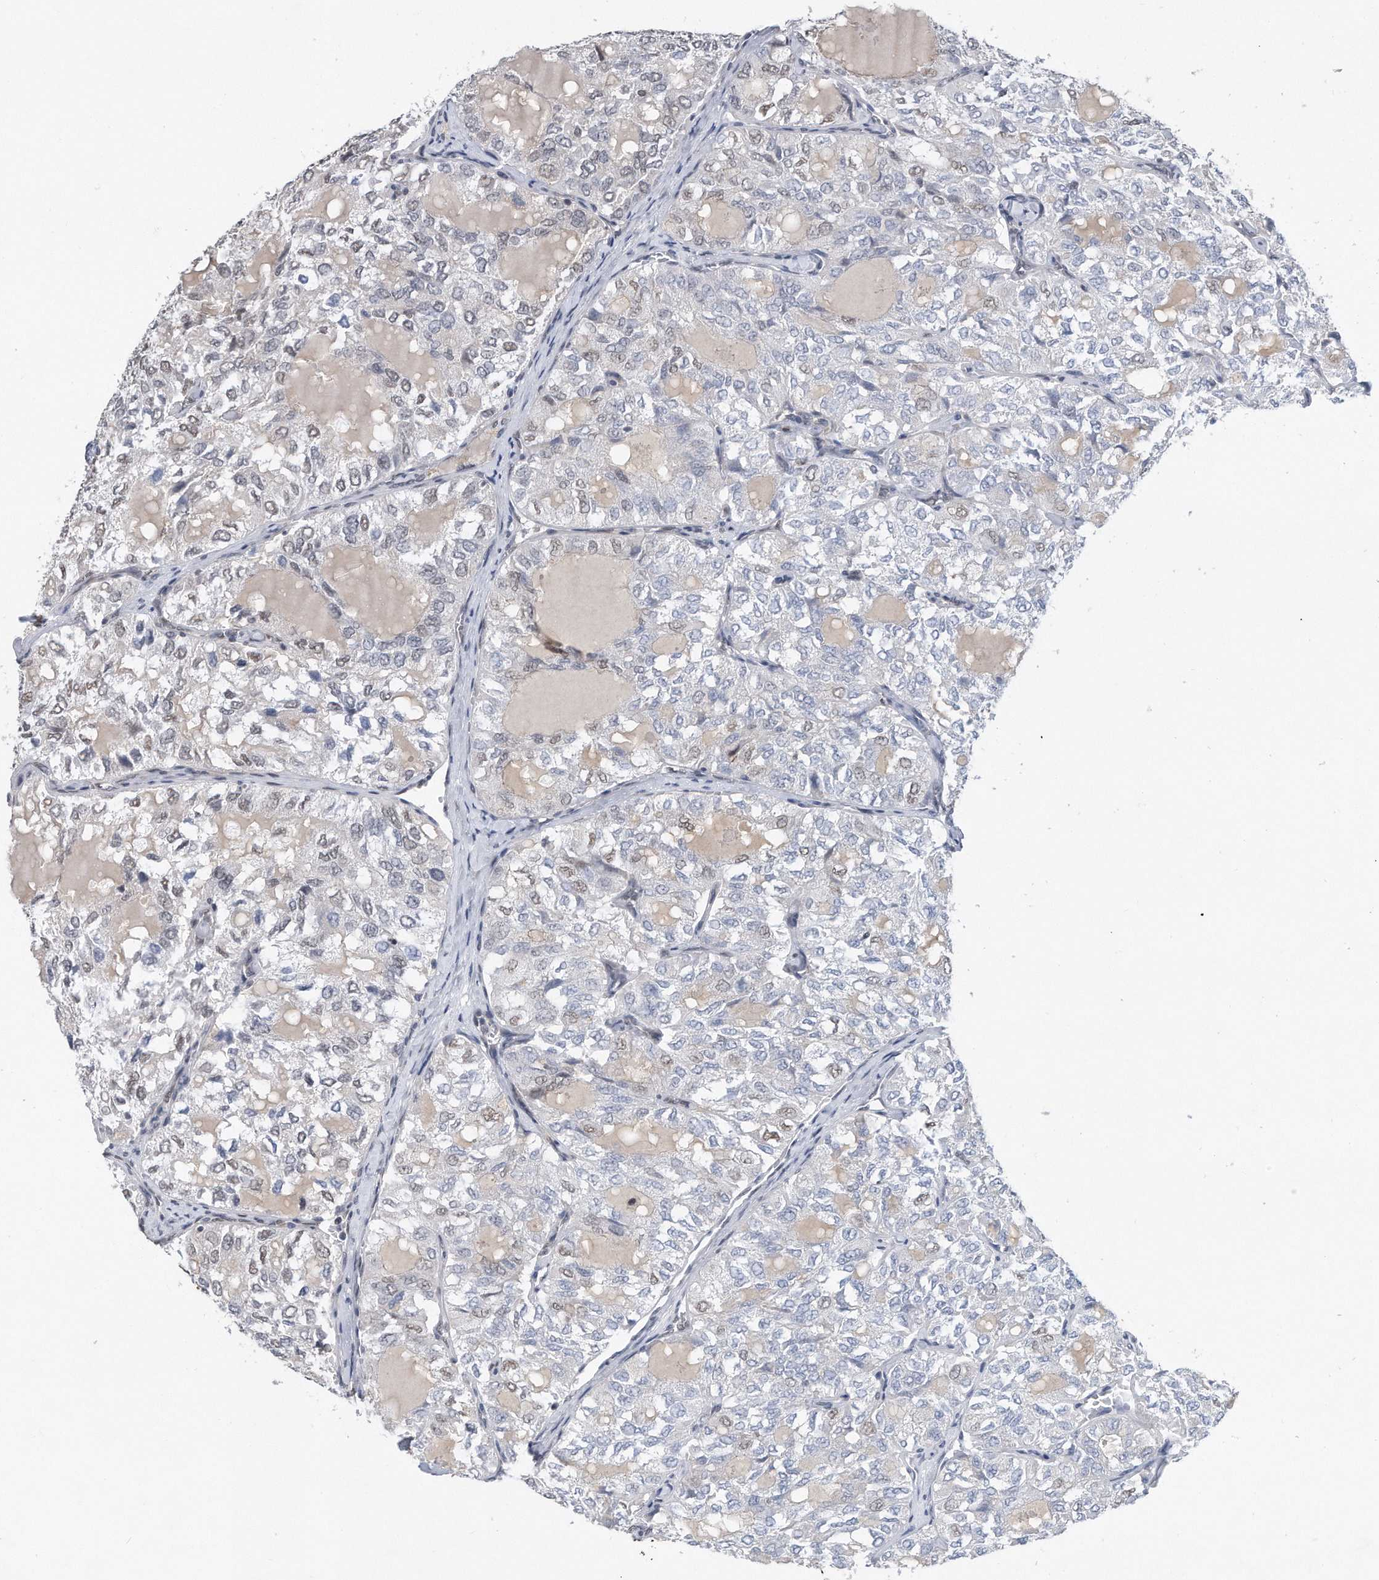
{"staining": {"intensity": "weak", "quantity": "<25%", "location": "nuclear"}, "tissue": "thyroid cancer", "cell_type": "Tumor cells", "image_type": "cancer", "snomed": [{"axis": "morphology", "description": "Follicular adenoma carcinoma, NOS"}, {"axis": "topography", "description": "Thyroid gland"}], "caption": "Thyroid cancer (follicular adenoma carcinoma) was stained to show a protein in brown. There is no significant positivity in tumor cells.", "gene": "TP53INP1", "patient": {"sex": "male", "age": 75}}